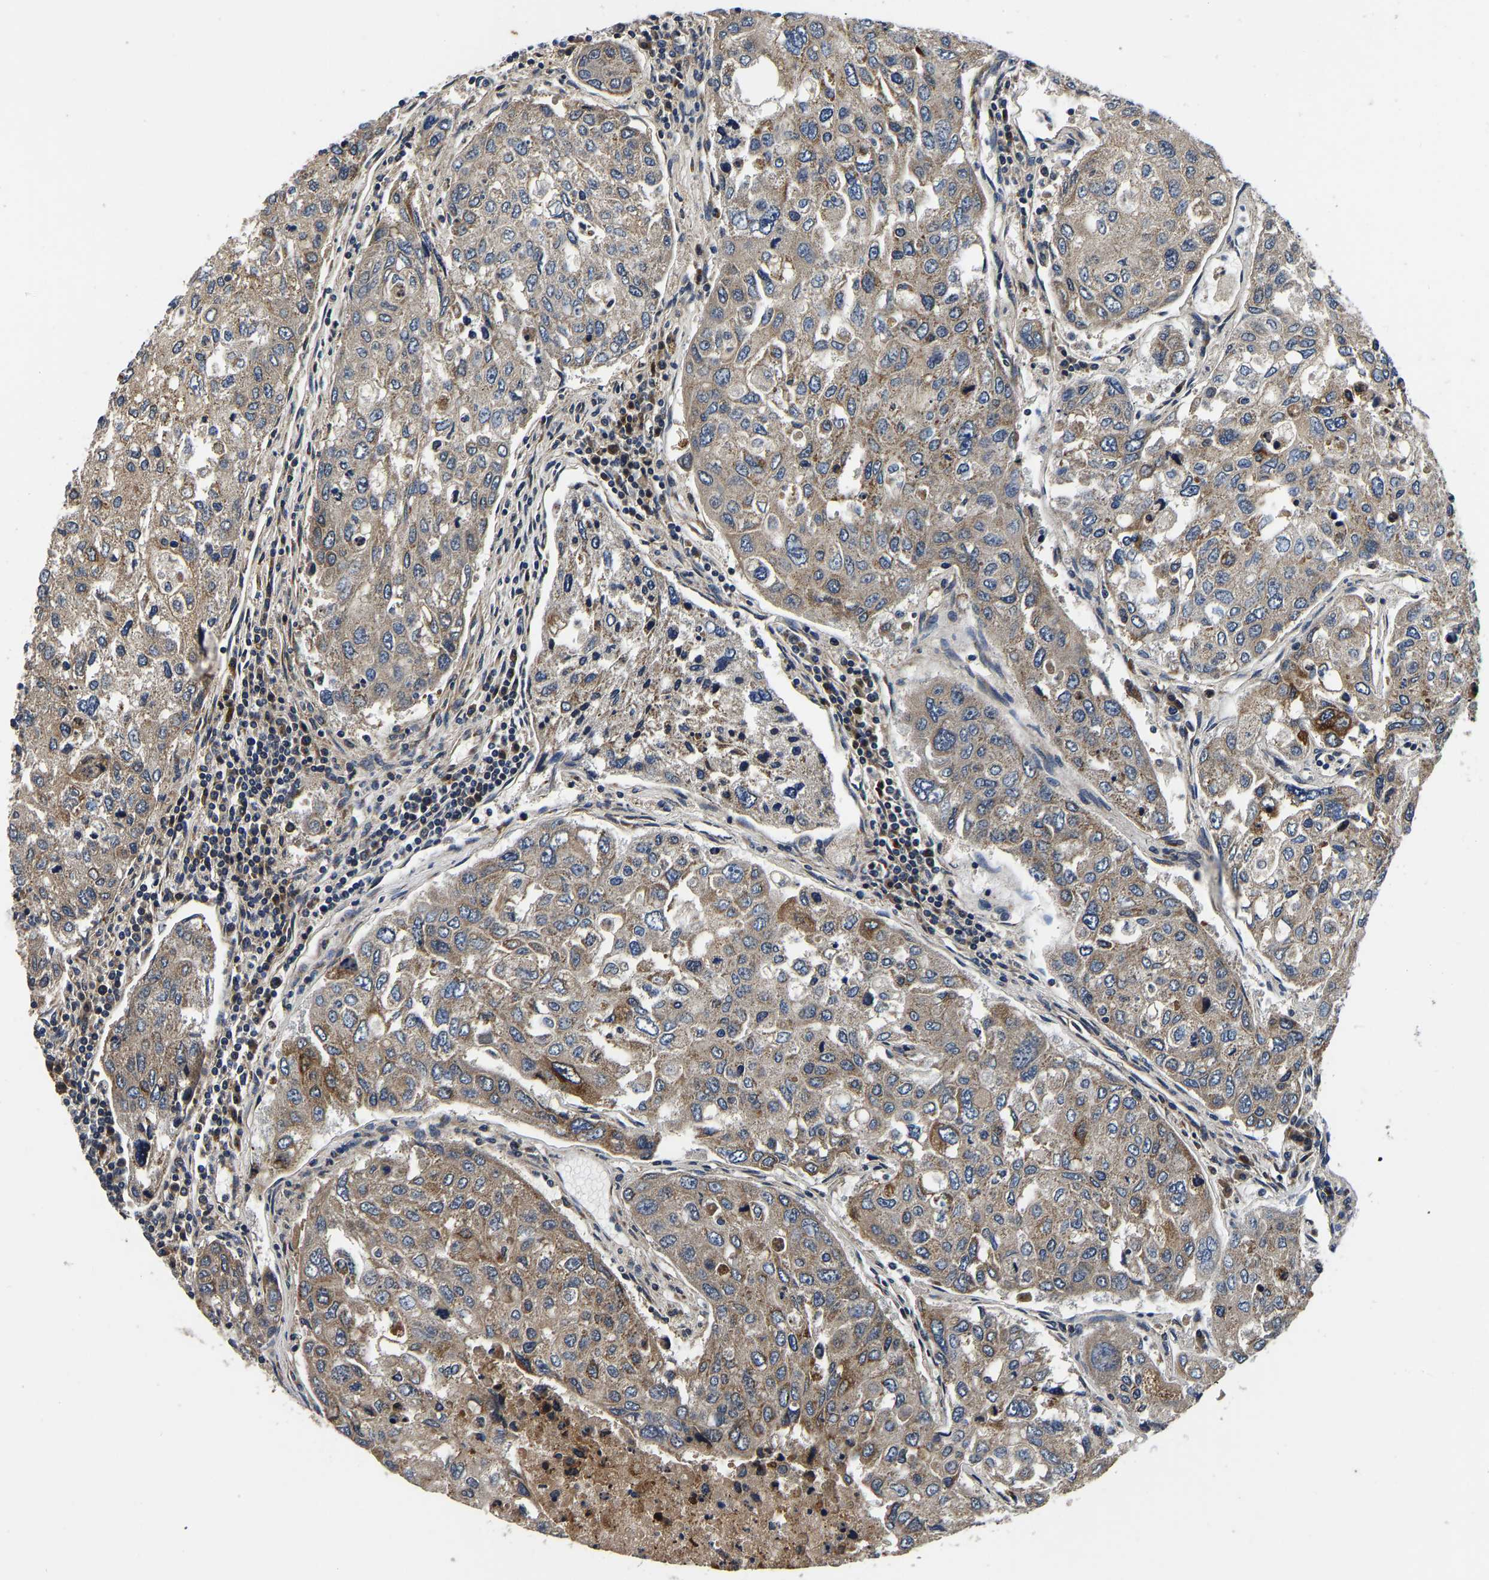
{"staining": {"intensity": "moderate", "quantity": "25%-75%", "location": "cytoplasmic/membranous"}, "tissue": "urothelial cancer", "cell_type": "Tumor cells", "image_type": "cancer", "snomed": [{"axis": "morphology", "description": "Urothelial carcinoma, High grade"}, {"axis": "topography", "description": "Lymph node"}, {"axis": "topography", "description": "Urinary bladder"}], "caption": "Urothelial cancer was stained to show a protein in brown. There is medium levels of moderate cytoplasmic/membranous staining in about 25%-75% of tumor cells.", "gene": "RABAC1", "patient": {"sex": "male", "age": 51}}